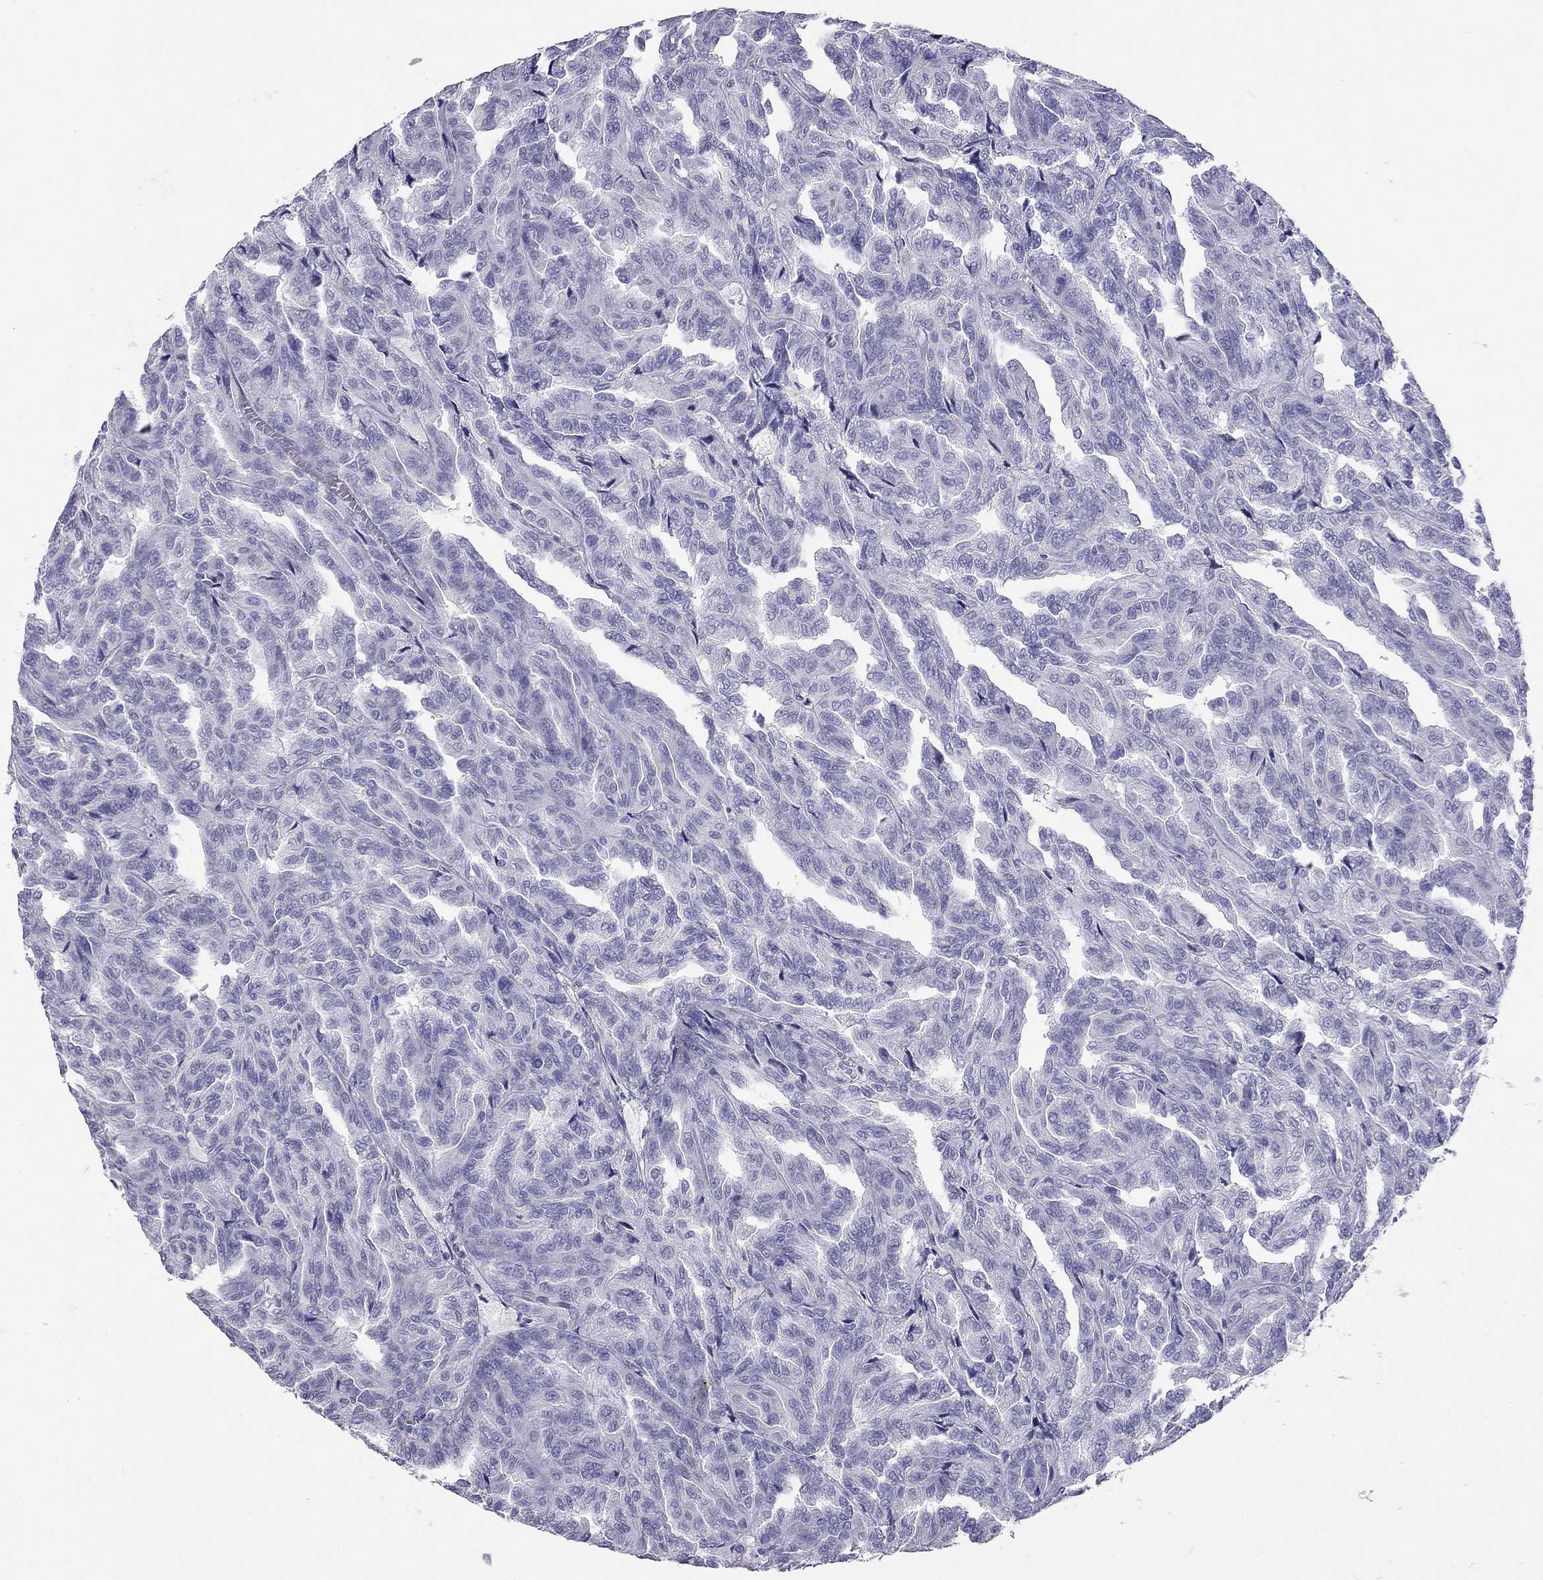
{"staining": {"intensity": "negative", "quantity": "none", "location": "none"}, "tissue": "renal cancer", "cell_type": "Tumor cells", "image_type": "cancer", "snomed": [{"axis": "morphology", "description": "Adenocarcinoma, NOS"}, {"axis": "topography", "description": "Kidney"}], "caption": "Photomicrograph shows no significant protein positivity in tumor cells of renal cancer. The staining is performed using DAB (3,3'-diaminobenzidine) brown chromogen with nuclei counter-stained in using hematoxylin.", "gene": "KLRG1", "patient": {"sex": "male", "age": 79}}